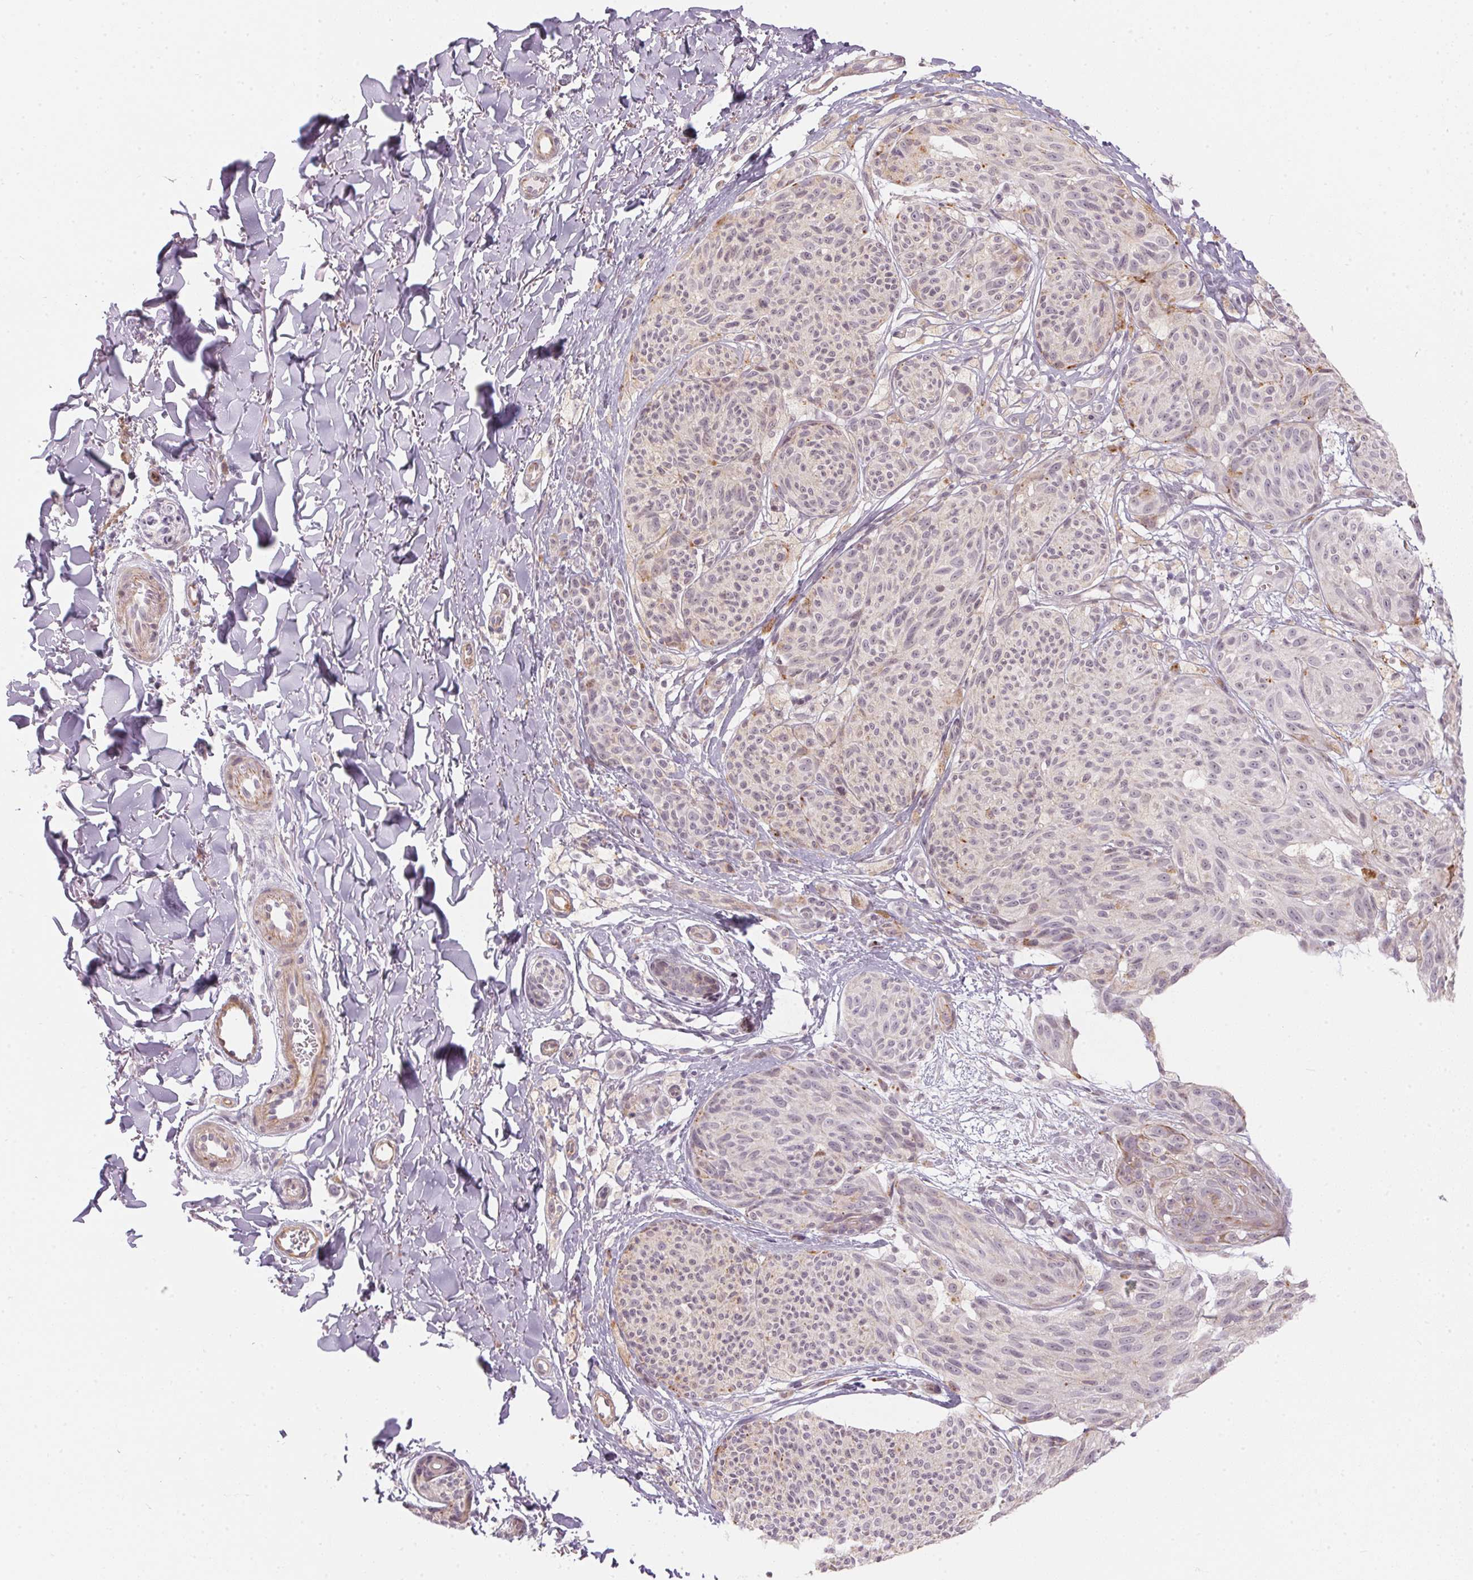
{"staining": {"intensity": "weak", "quantity": "<25%", "location": "cytoplasmic/membranous"}, "tissue": "melanoma", "cell_type": "Tumor cells", "image_type": "cancer", "snomed": [{"axis": "morphology", "description": "Malignant melanoma, NOS"}, {"axis": "topography", "description": "Skin"}], "caption": "Image shows no significant protein staining in tumor cells of malignant melanoma.", "gene": "GDAP1L1", "patient": {"sex": "female", "age": 87}}